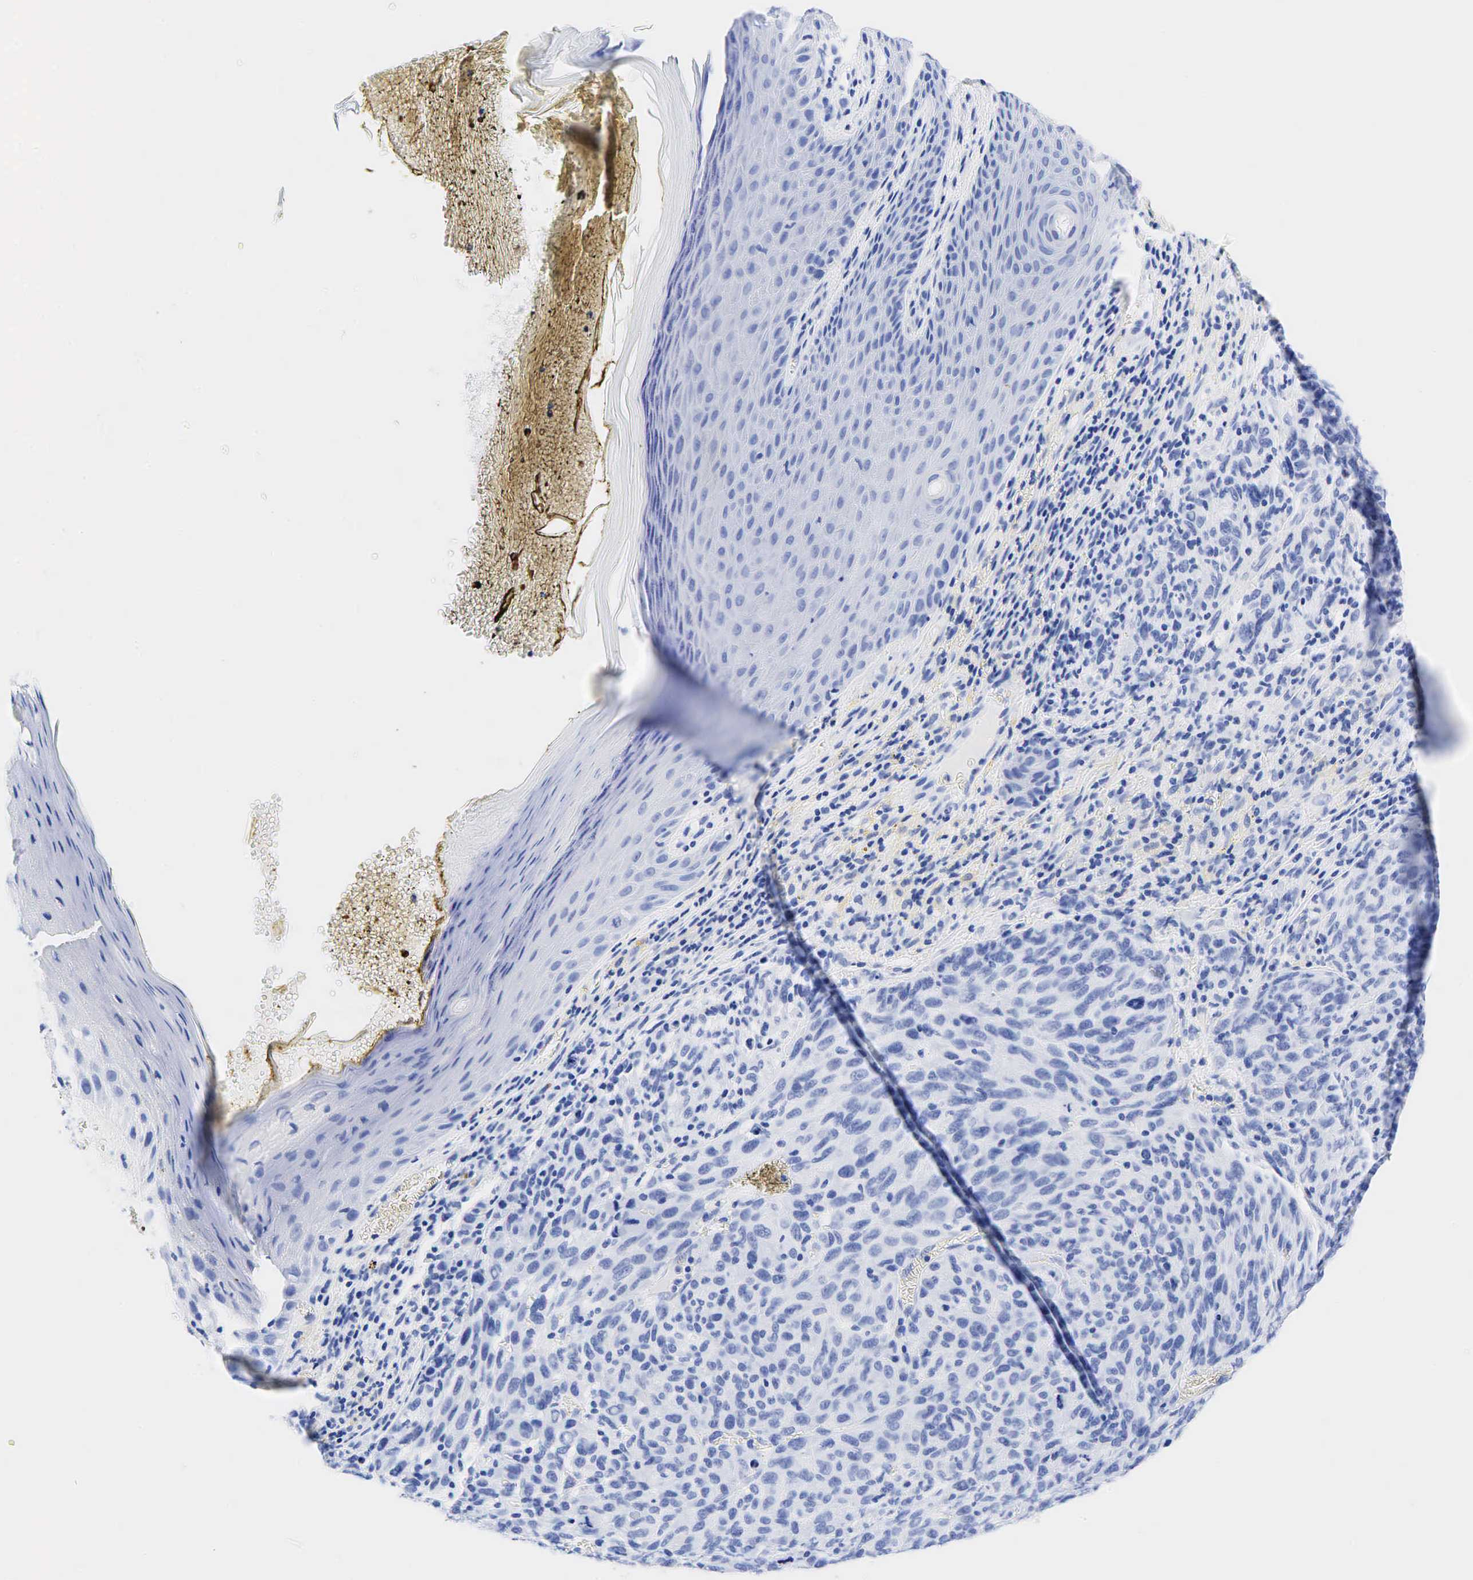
{"staining": {"intensity": "negative", "quantity": "none", "location": "none"}, "tissue": "melanoma", "cell_type": "Tumor cells", "image_type": "cancer", "snomed": [{"axis": "morphology", "description": "Malignant melanoma, NOS"}, {"axis": "topography", "description": "Skin"}], "caption": "Immunohistochemistry (IHC) of human melanoma demonstrates no staining in tumor cells. (DAB immunohistochemistry with hematoxylin counter stain).", "gene": "CHGA", "patient": {"sex": "male", "age": 76}}